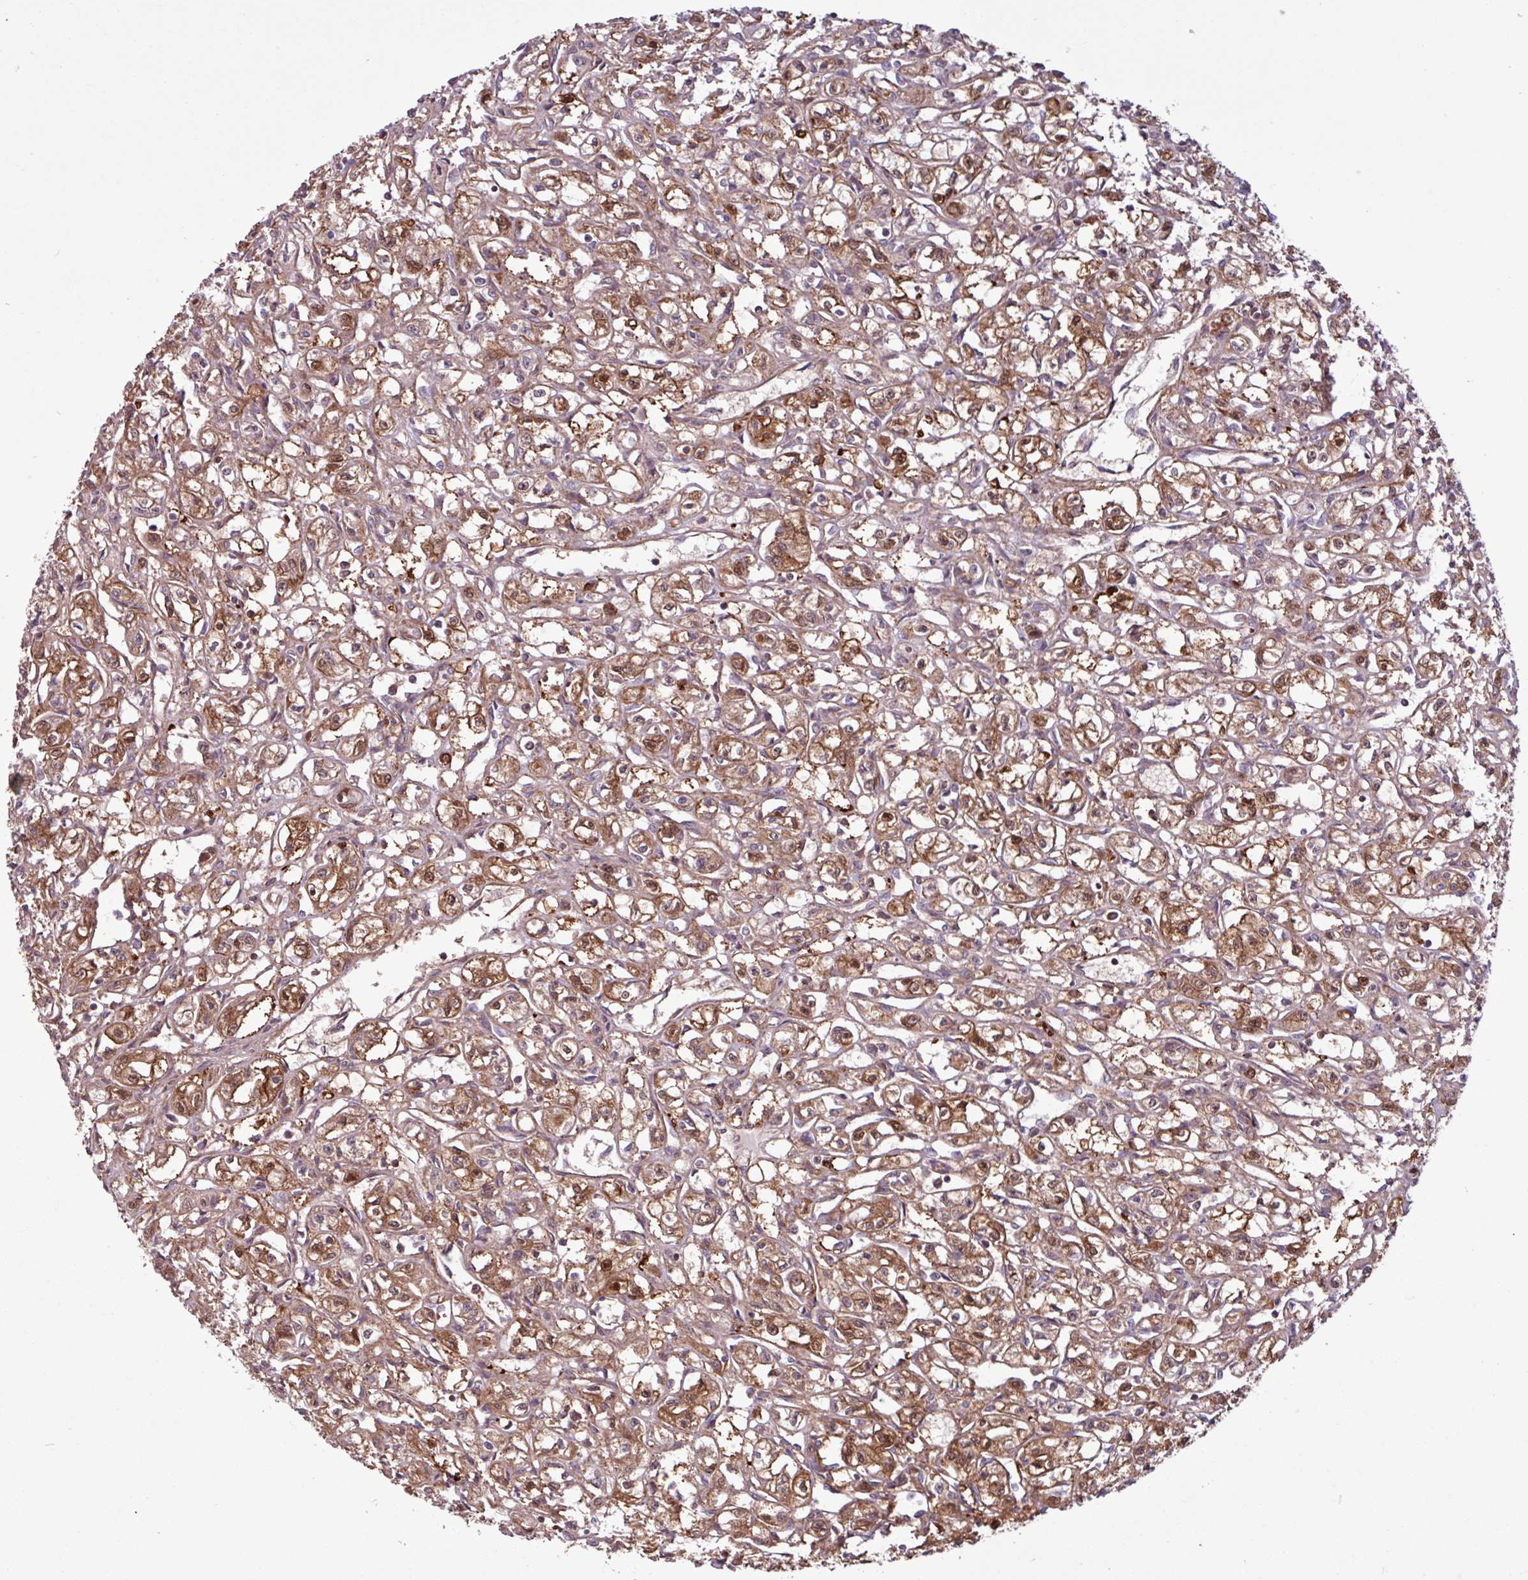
{"staining": {"intensity": "moderate", "quantity": ">75%", "location": "cytoplasmic/membranous"}, "tissue": "renal cancer", "cell_type": "Tumor cells", "image_type": "cancer", "snomed": [{"axis": "morphology", "description": "Adenocarcinoma, NOS"}, {"axis": "topography", "description": "Kidney"}], "caption": "Immunohistochemical staining of human renal adenocarcinoma displays medium levels of moderate cytoplasmic/membranous protein expression in about >75% of tumor cells. The protein of interest is shown in brown color, while the nuclei are stained blue.", "gene": "PDPR", "patient": {"sex": "male", "age": 56}}